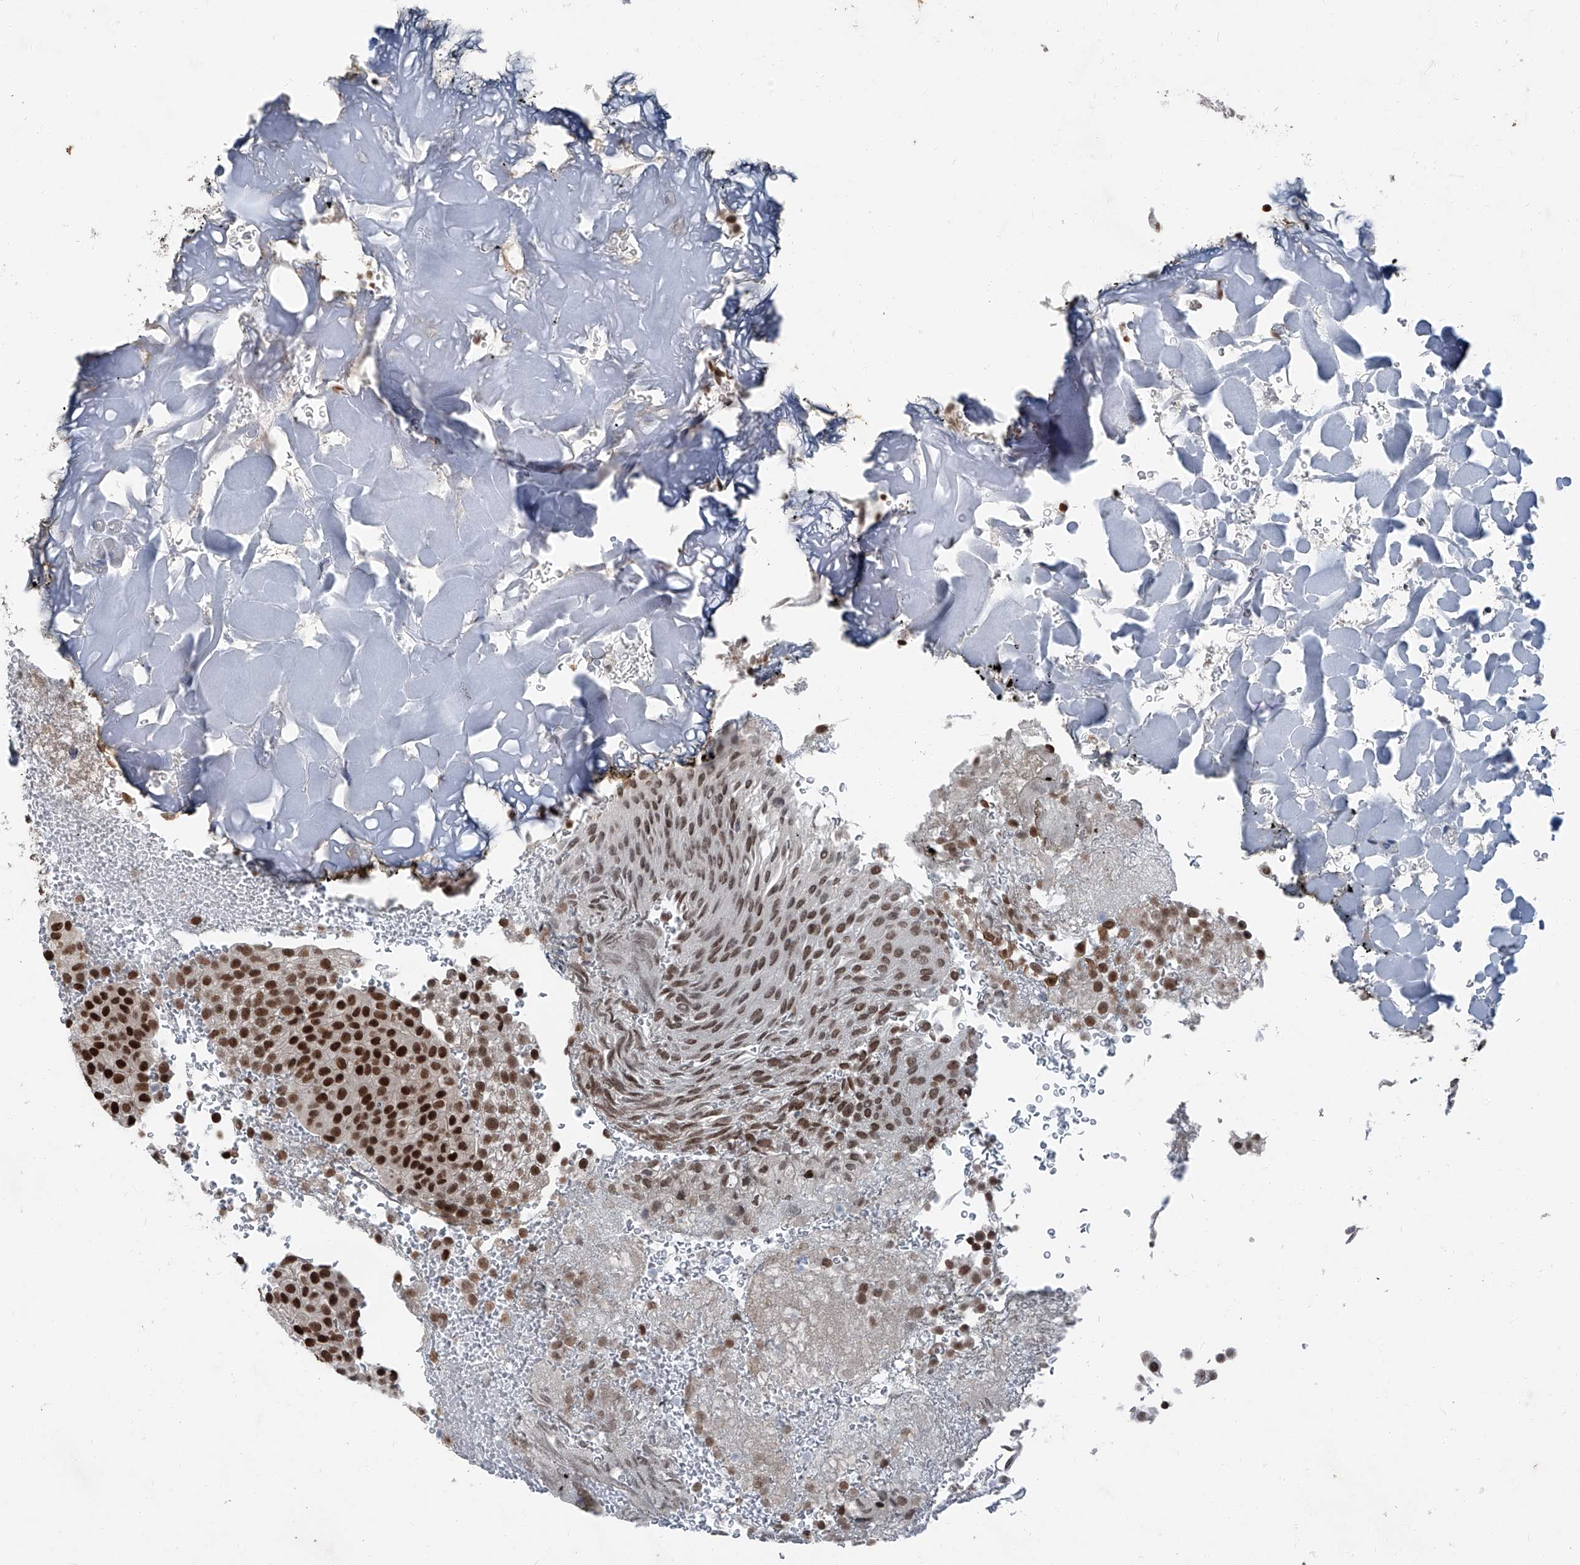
{"staining": {"intensity": "moderate", "quantity": ">75%", "location": "nuclear"}, "tissue": "urothelial cancer", "cell_type": "Tumor cells", "image_type": "cancer", "snomed": [{"axis": "morphology", "description": "Urothelial carcinoma, Low grade"}, {"axis": "topography", "description": "Urinary bladder"}], "caption": "An immunohistochemistry micrograph of tumor tissue is shown. Protein staining in brown shows moderate nuclear positivity in low-grade urothelial carcinoma within tumor cells. The staining was performed using DAB (3,3'-diaminobenzidine) to visualize the protein expression in brown, while the nuclei were stained in blue with hematoxylin (Magnification: 20x).", "gene": "BMI1", "patient": {"sex": "male", "age": 78}}